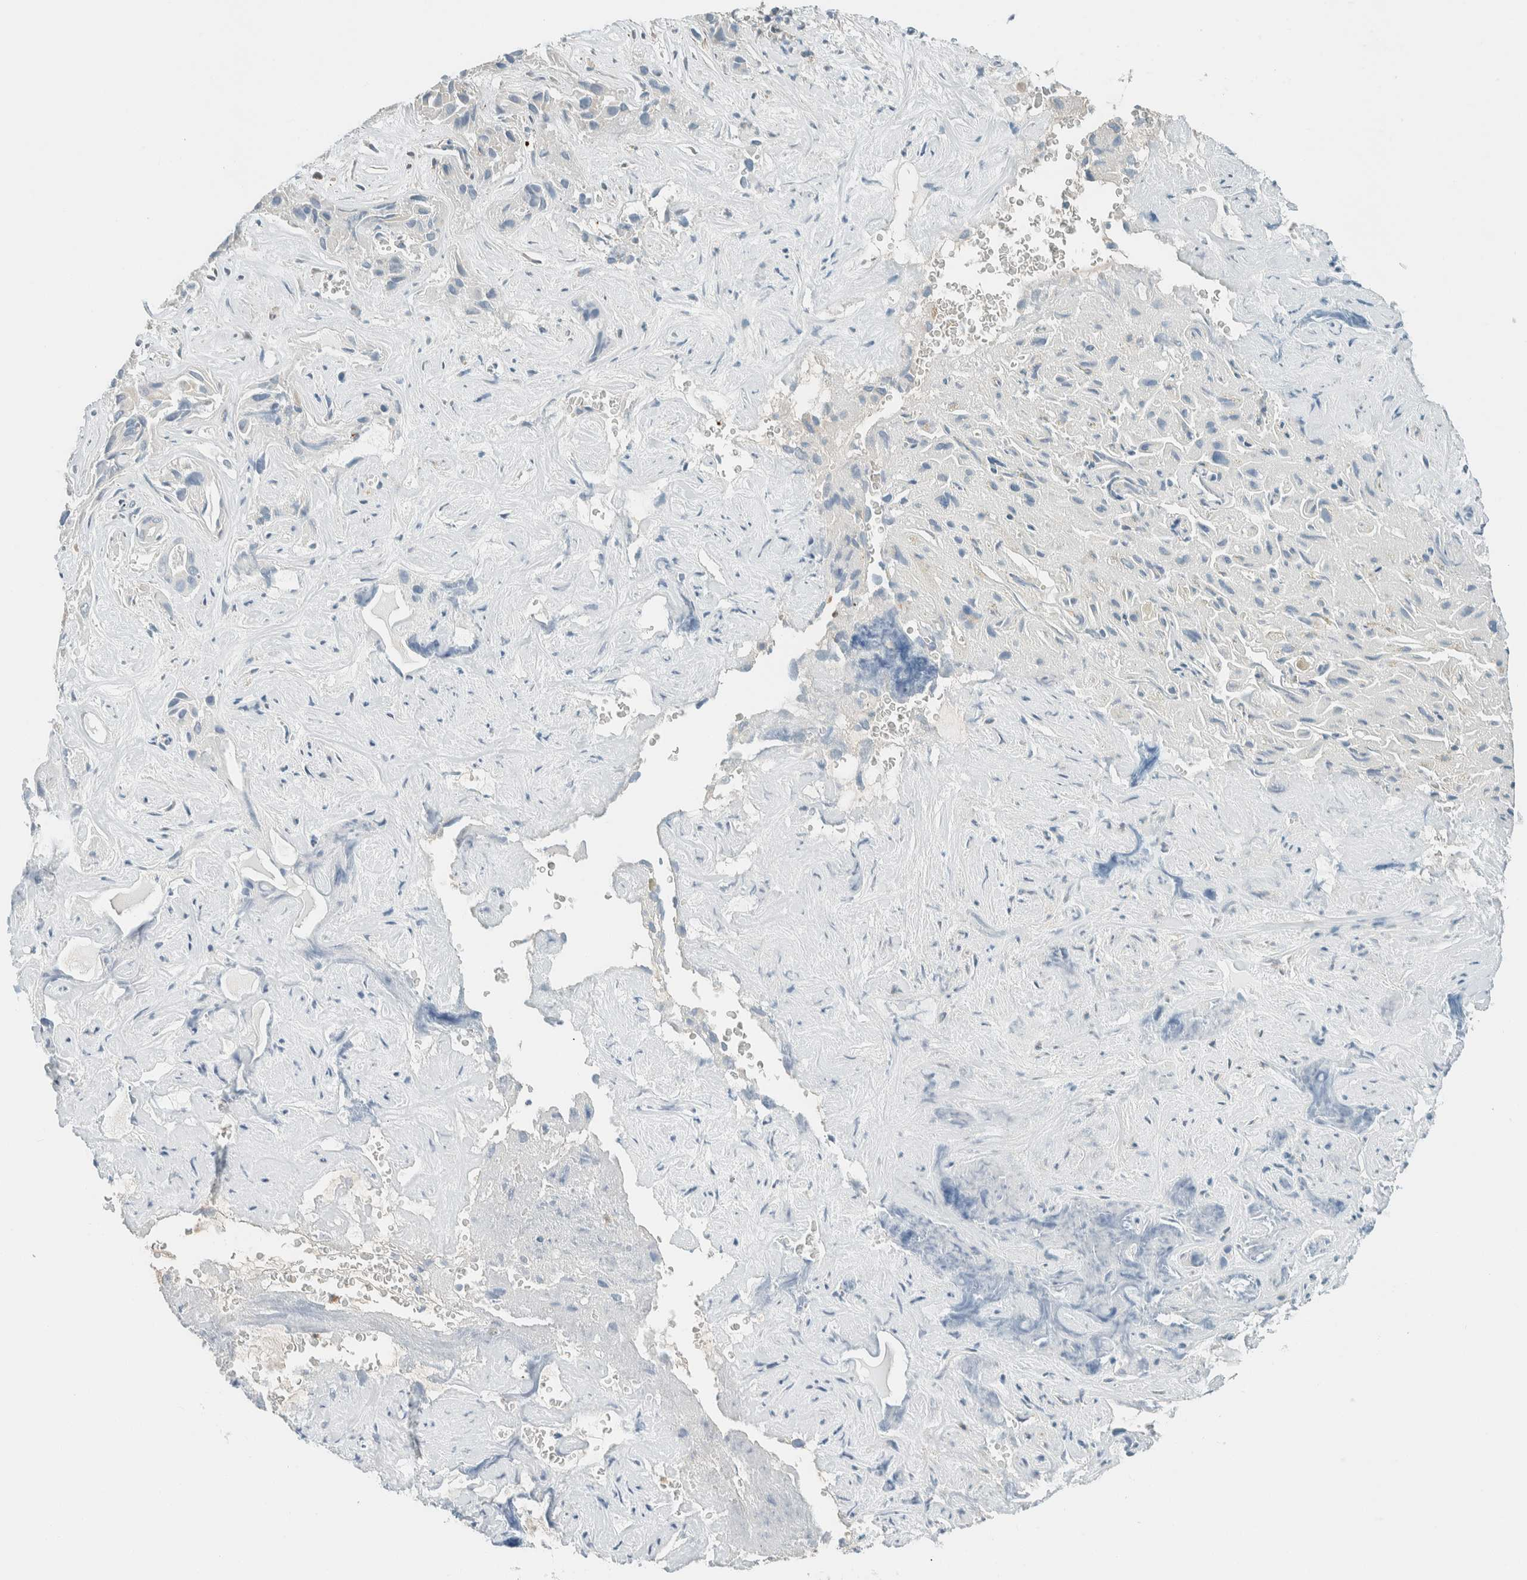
{"staining": {"intensity": "negative", "quantity": "none", "location": "none"}, "tissue": "liver cancer", "cell_type": "Tumor cells", "image_type": "cancer", "snomed": [{"axis": "morphology", "description": "Cholangiocarcinoma"}, {"axis": "topography", "description": "Liver"}], "caption": "The immunohistochemistry micrograph has no significant staining in tumor cells of liver cancer tissue.", "gene": "NXN", "patient": {"sex": "female", "age": 52}}